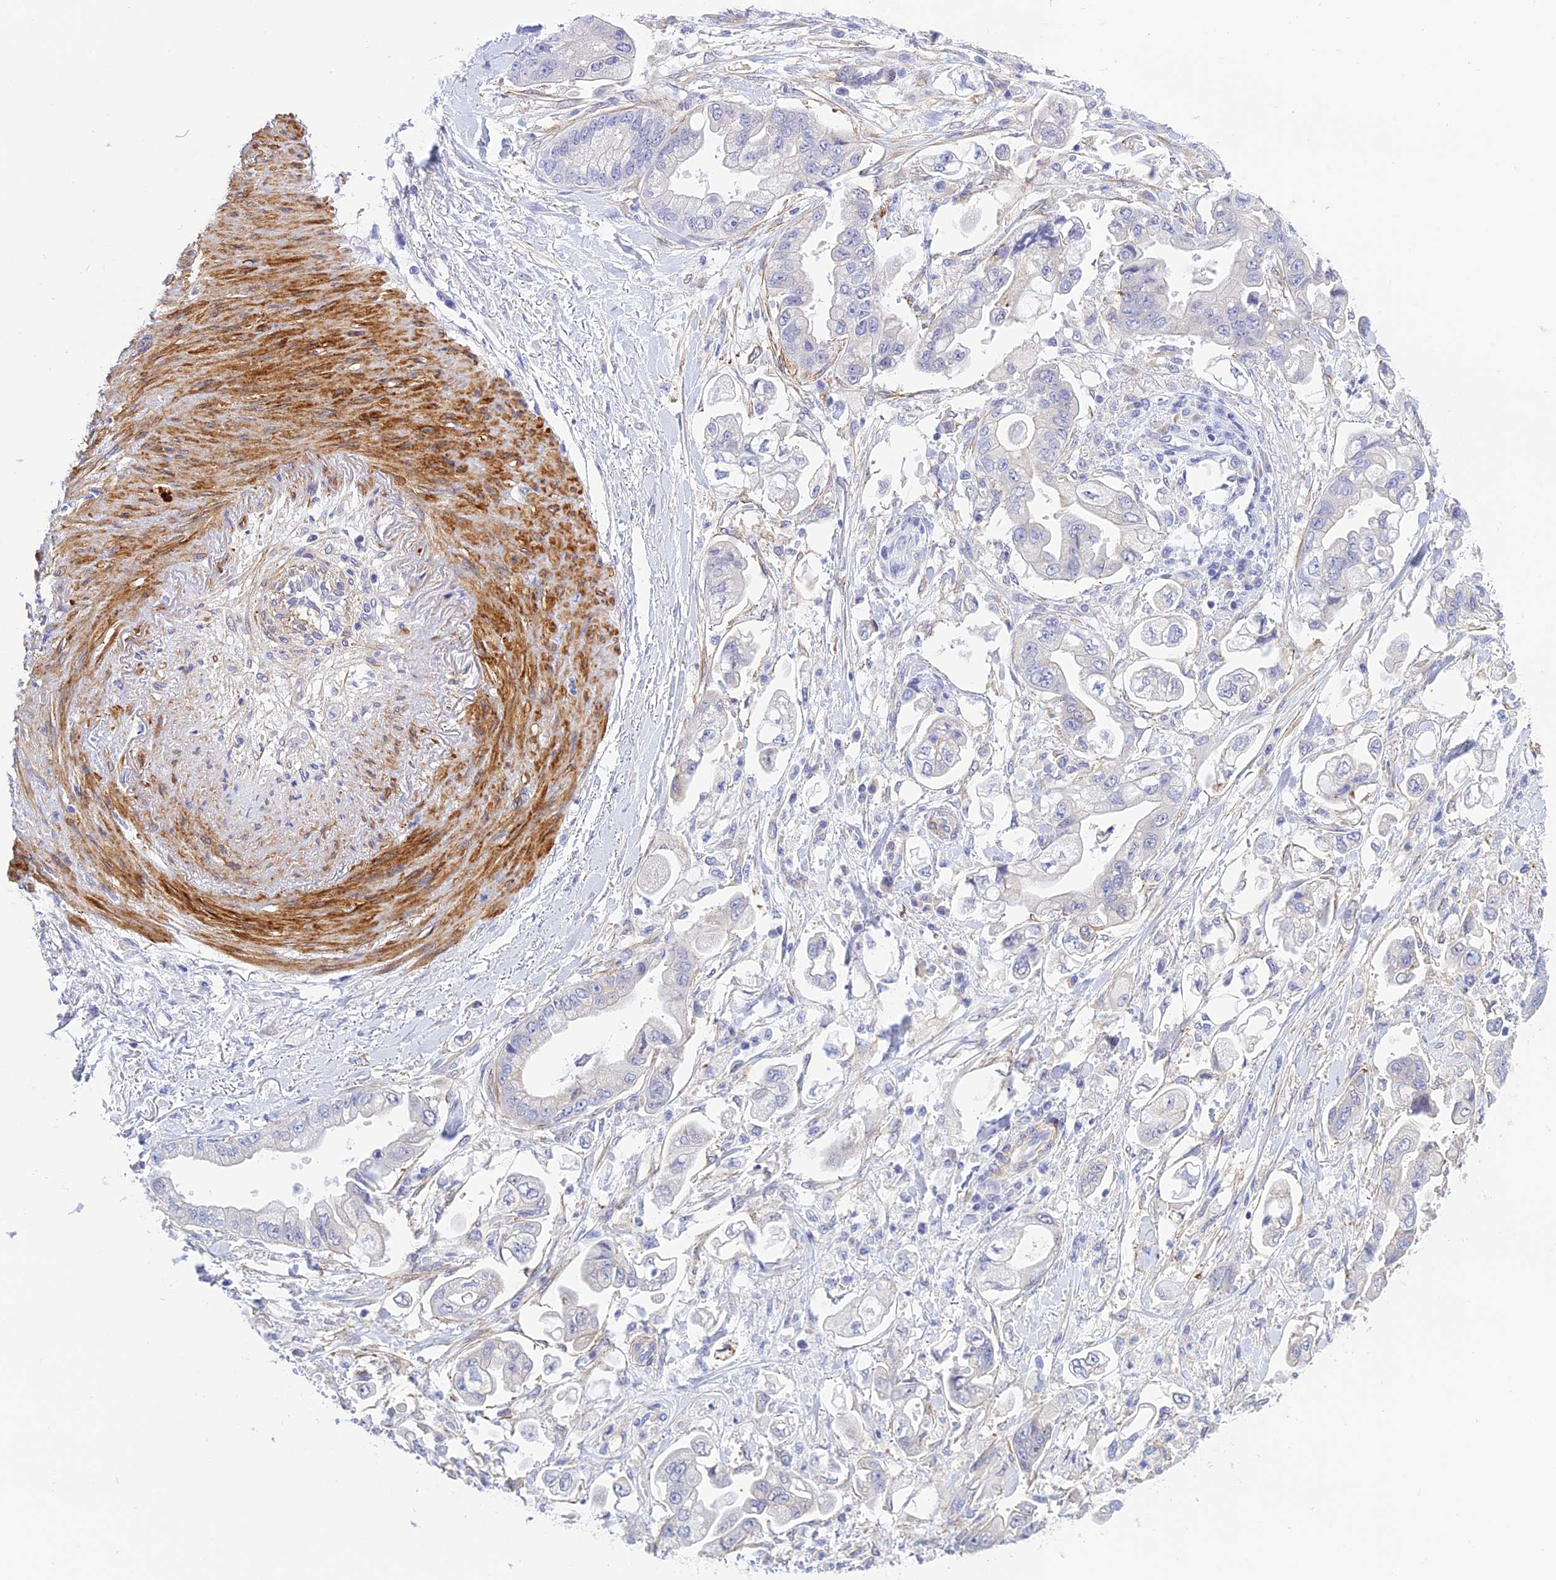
{"staining": {"intensity": "negative", "quantity": "none", "location": "none"}, "tissue": "stomach cancer", "cell_type": "Tumor cells", "image_type": "cancer", "snomed": [{"axis": "morphology", "description": "Adenocarcinoma, NOS"}, {"axis": "topography", "description": "Stomach"}], "caption": "This is a image of immunohistochemistry staining of stomach adenocarcinoma, which shows no expression in tumor cells. Brightfield microscopy of immunohistochemistry stained with DAB (brown) and hematoxylin (blue), captured at high magnification.", "gene": "ZDHHC16", "patient": {"sex": "male", "age": 62}}